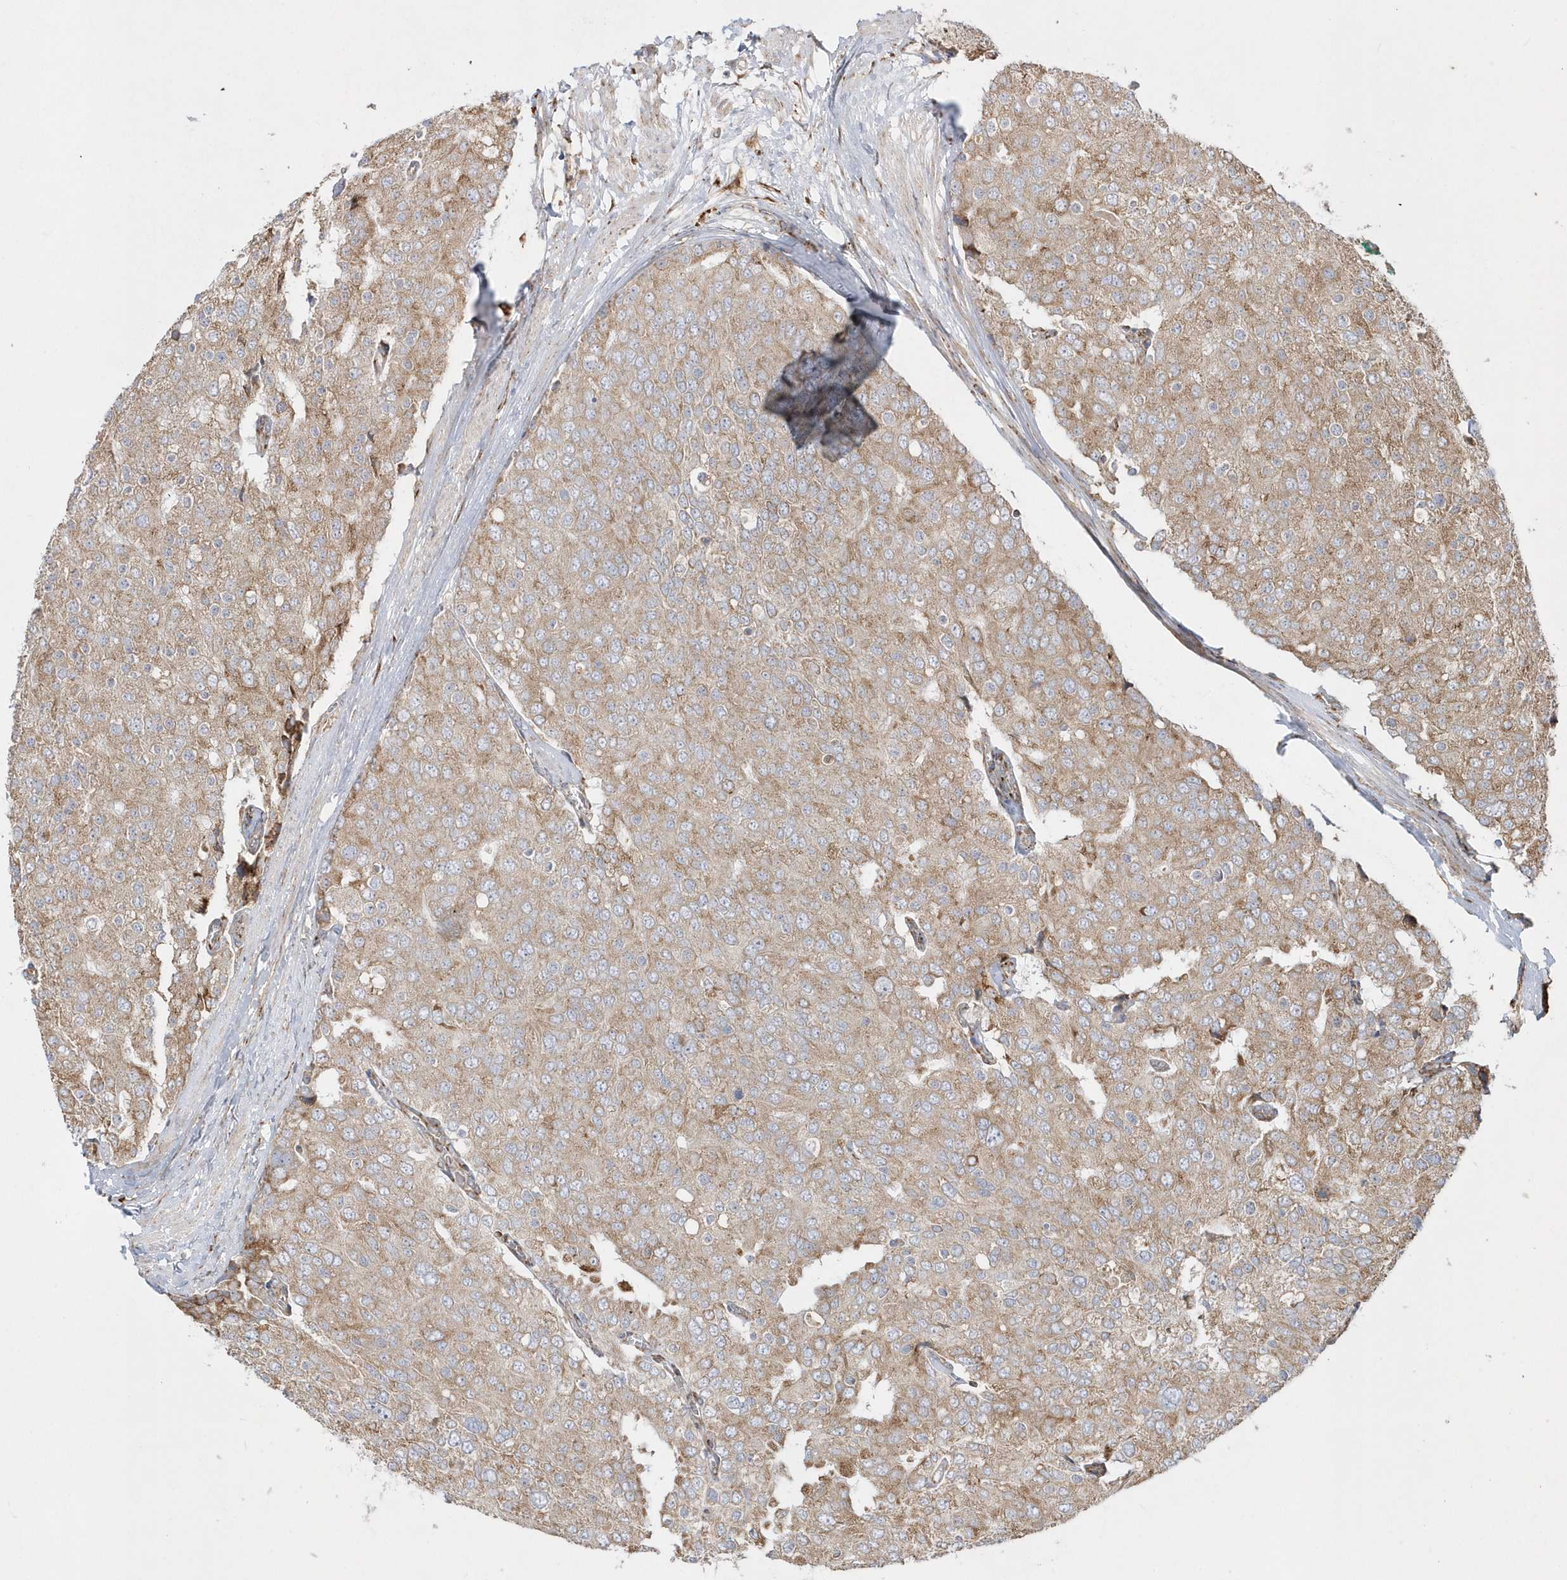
{"staining": {"intensity": "moderate", "quantity": ">75%", "location": "cytoplasmic/membranous"}, "tissue": "prostate cancer", "cell_type": "Tumor cells", "image_type": "cancer", "snomed": [{"axis": "morphology", "description": "Adenocarcinoma, High grade"}, {"axis": "topography", "description": "Prostate"}], "caption": "Human prostate cancer stained with a brown dye demonstrates moderate cytoplasmic/membranous positive staining in about >75% of tumor cells.", "gene": "SH3BP2", "patient": {"sex": "male", "age": 50}}